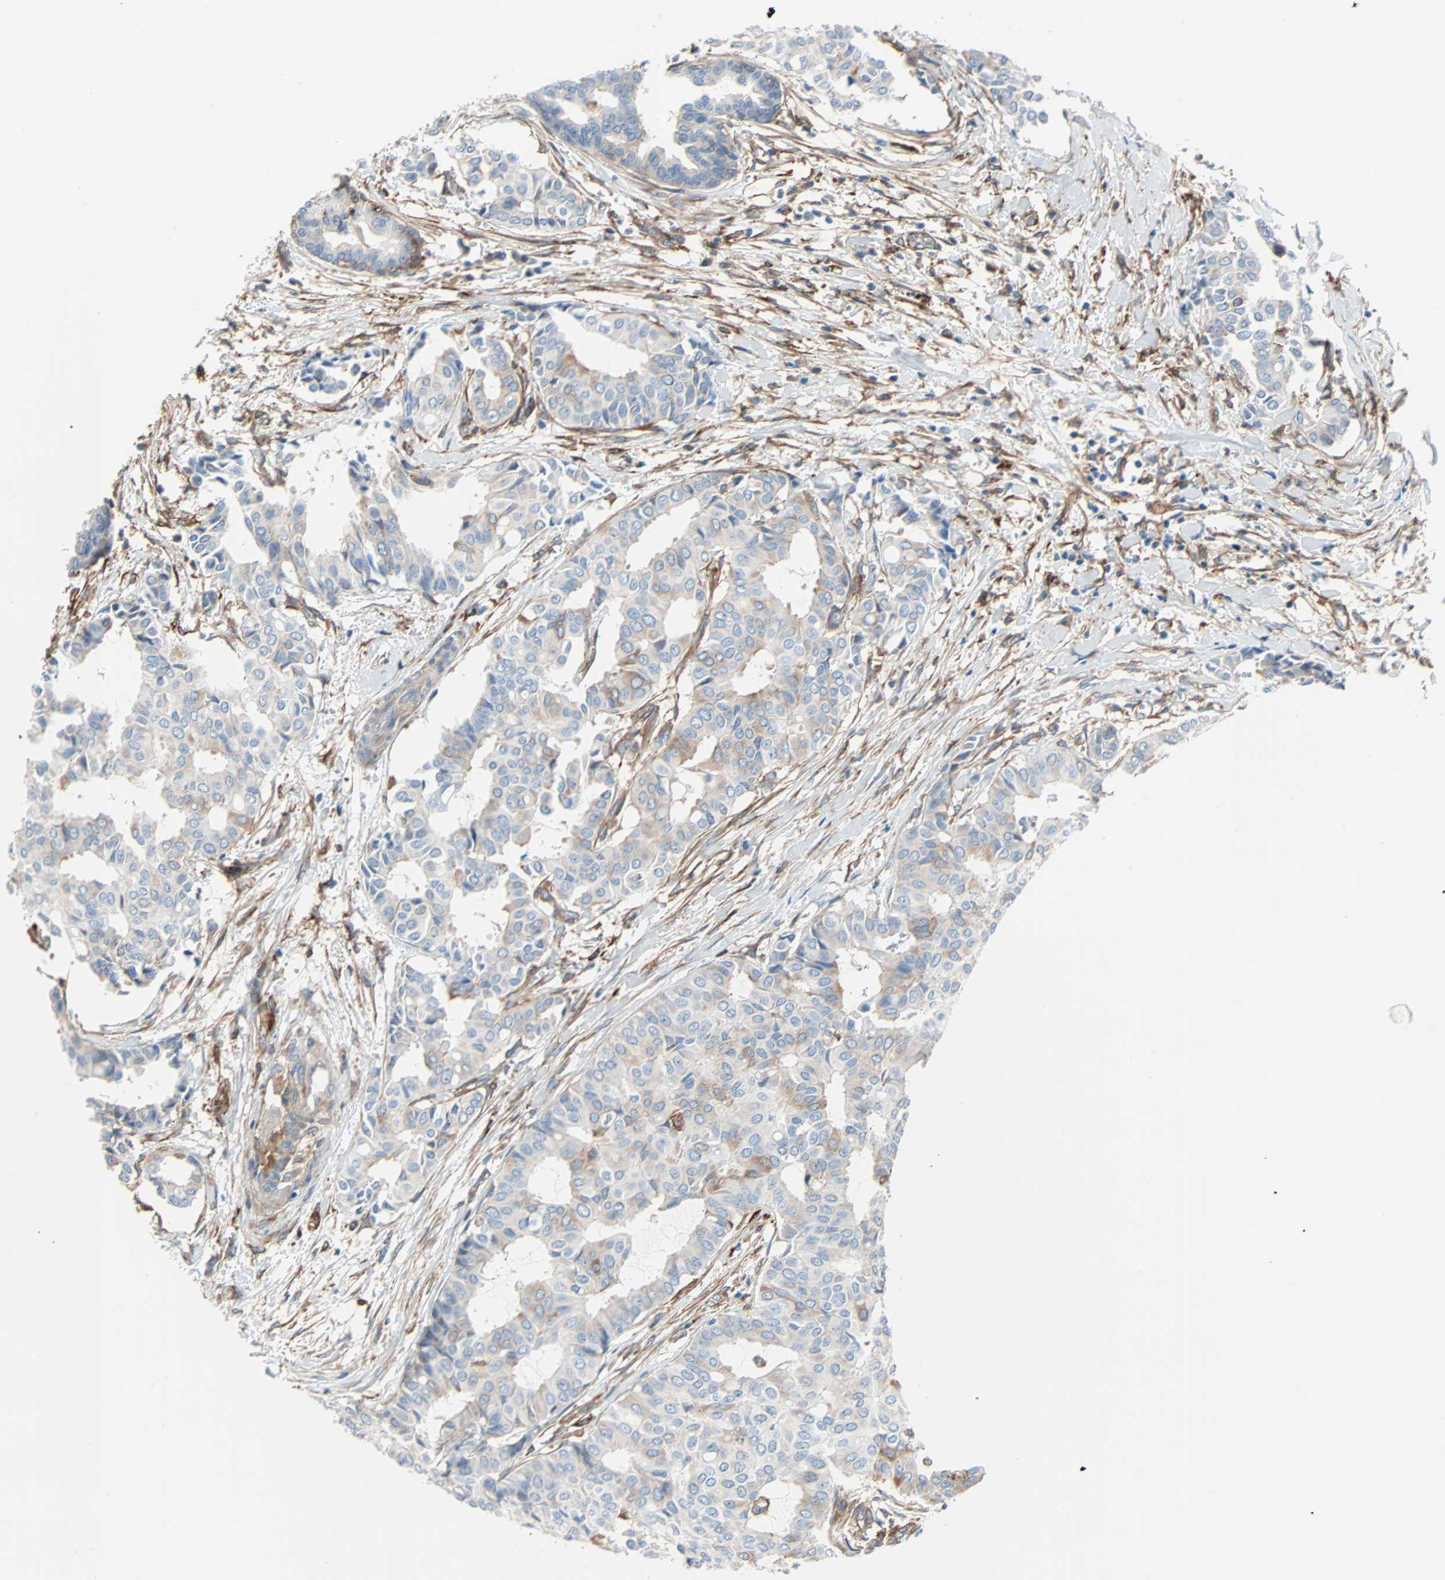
{"staining": {"intensity": "weak", "quantity": "25%-75%", "location": "cytoplasmic/membranous"}, "tissue": "head and neck cancer", "cell_type": "Tumor cells", "image_type": "cancer", "snomed": [{"axis": "morphology", "description": "Adenocarcinoma, NOS"}, {"axis": "topography", "description": "Salivary gland"}, {"axis": "topography", "description": "Head-Neck"}], "caption": "DAB immunohistochemical staining of human head and neck cancer (adenocarcinoma) demonstrates weak cytoplasmic/membranous protein positivity in about 25%-75% of tumor cells.", "gene": "EPB41L2", "patient": {"sex": "female", "age": 59}}